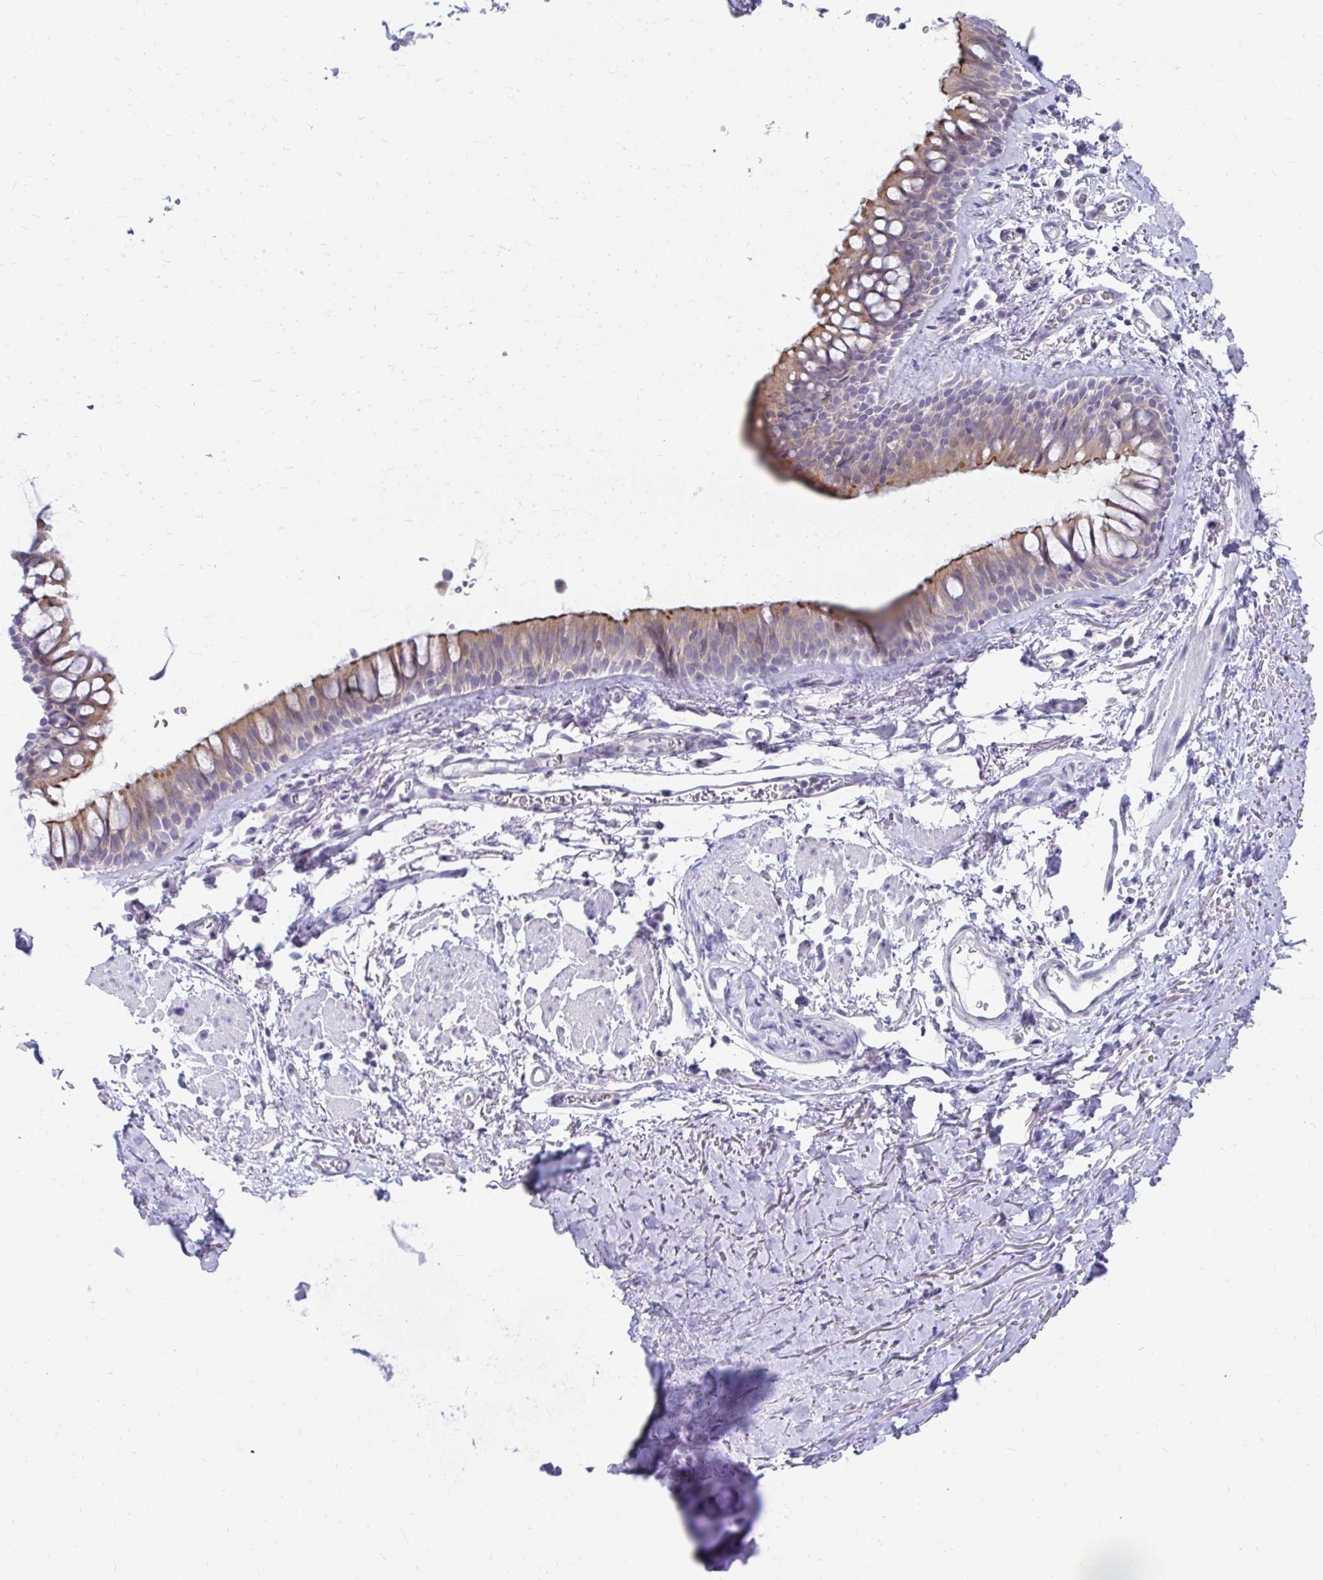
{"staining": {"intensity": "moderate", "quantity": "25%-75%", "location": "cytoplasmic/membranous"}, "tissue": "bronchus", "cell_type": "Respiratory epithelial cells", "image_type": "normal", "snomed": [{"axis": "morphology", "description": "Normal tissue, NOS"}, {"axis": "topography", "description": "Cartilage tissue"}, {"axis": "topography", "description": "Bronchus"}], "caption": "Immunohistochemical staining of unremarkable human bronchus demonstrates medium levels of moderate cytoplasmic/membranous positivity in approximately 25%-75% of respiratory epithelial cells. Nuclei are stained in blue.", "gene": "C19orf81", "patient": {"sex": "female", "age": 79}}